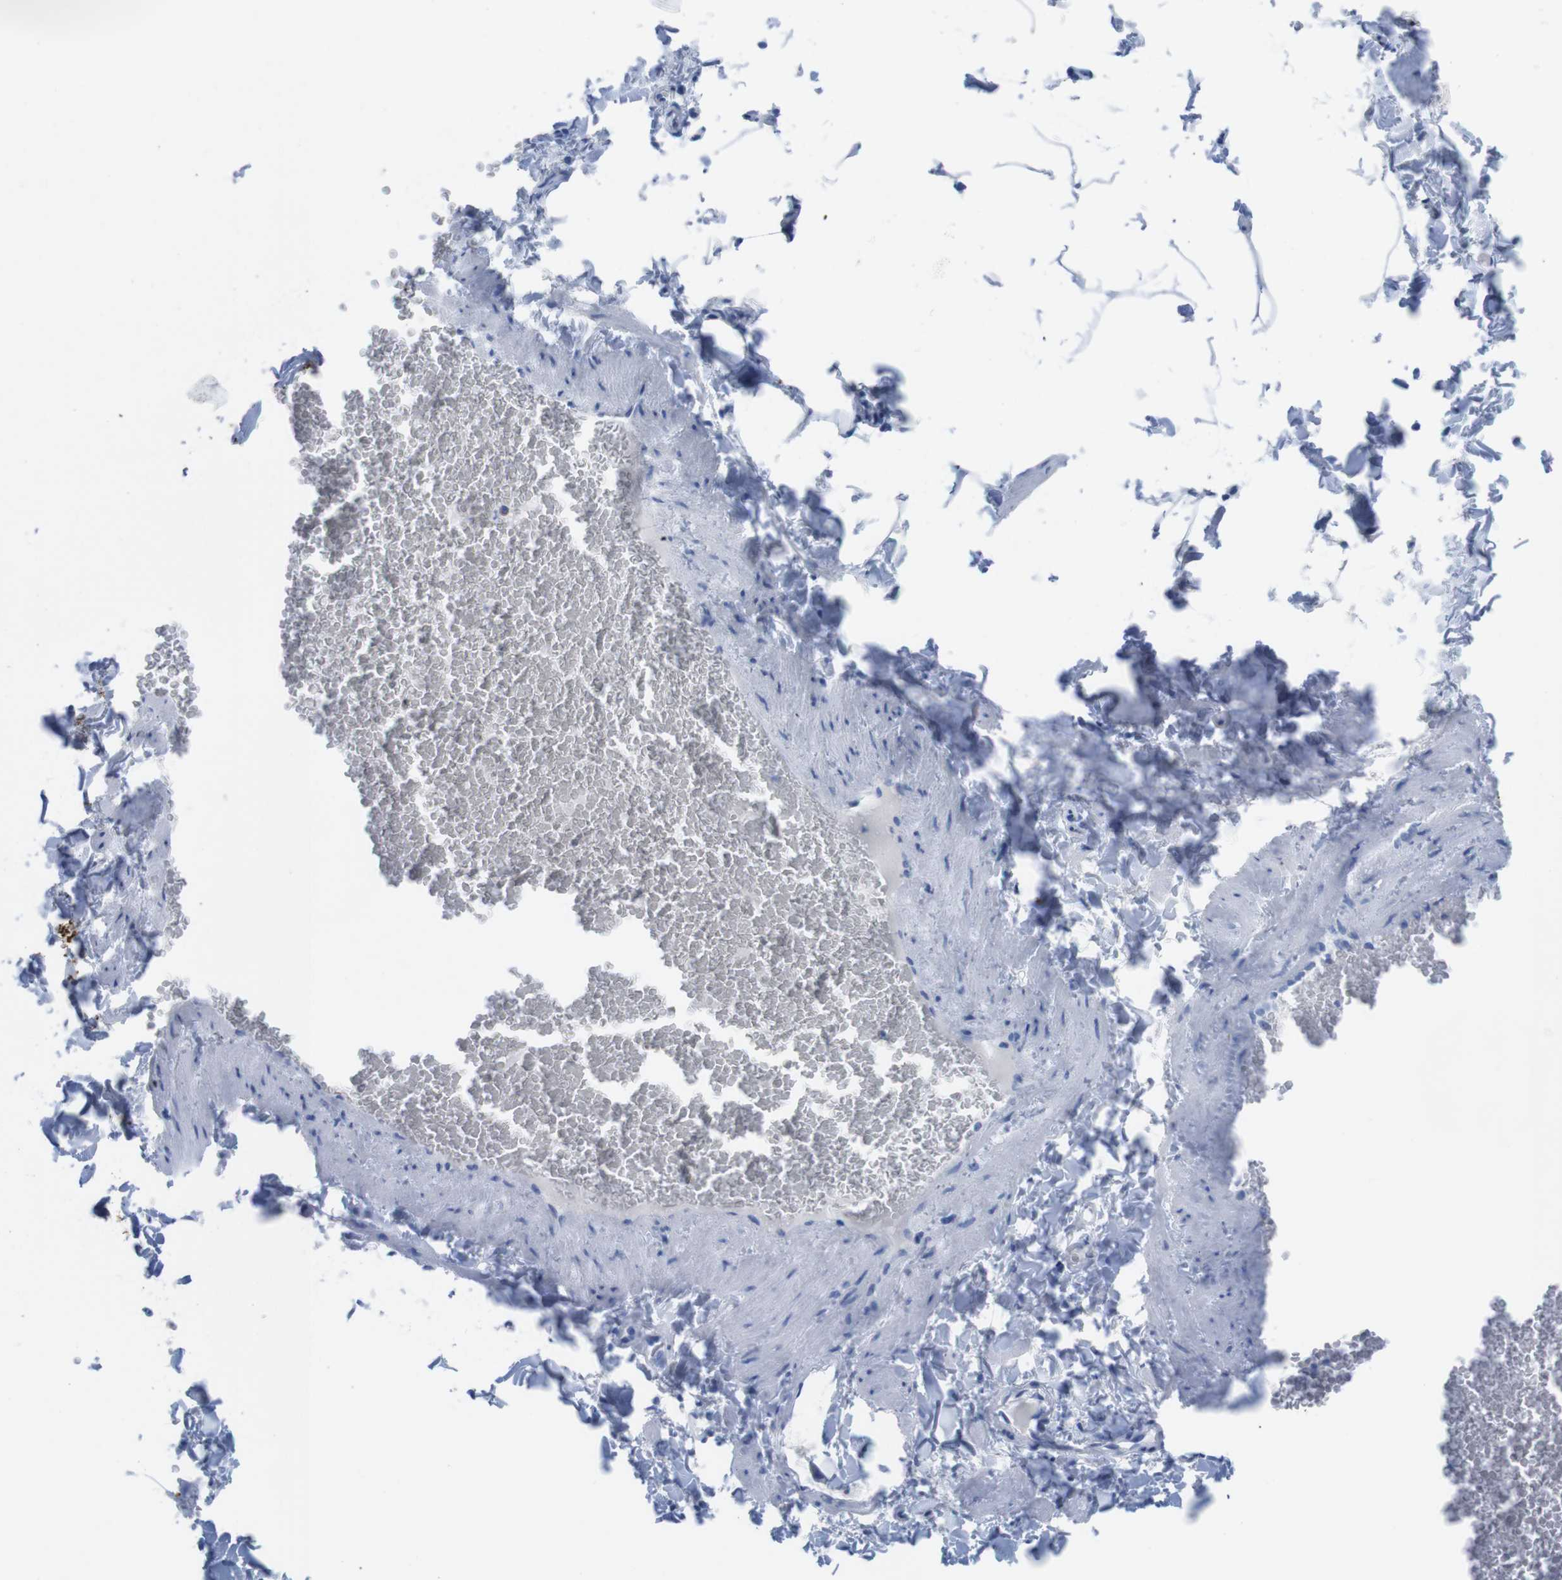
{"staining": {"intensity": "negative", "quantity": "none", "location": "none"}, "tissue": "adipose tissue", "cell_type": "Adipocytes", "image_type": "normal", "snomed": [{"axis": "morphology", "description": "Normal tissue, NOS"}, {"axis": "topography", "description": "Vascular tissue"}], "caption": "DAB (3,3'-diaminobenzidine) immunohistochemical staining of normal adipose tissue shows no significant positivity in adipocytes.", "gene": "MYH7", "patient": {"sex": "male", "age": 41}}